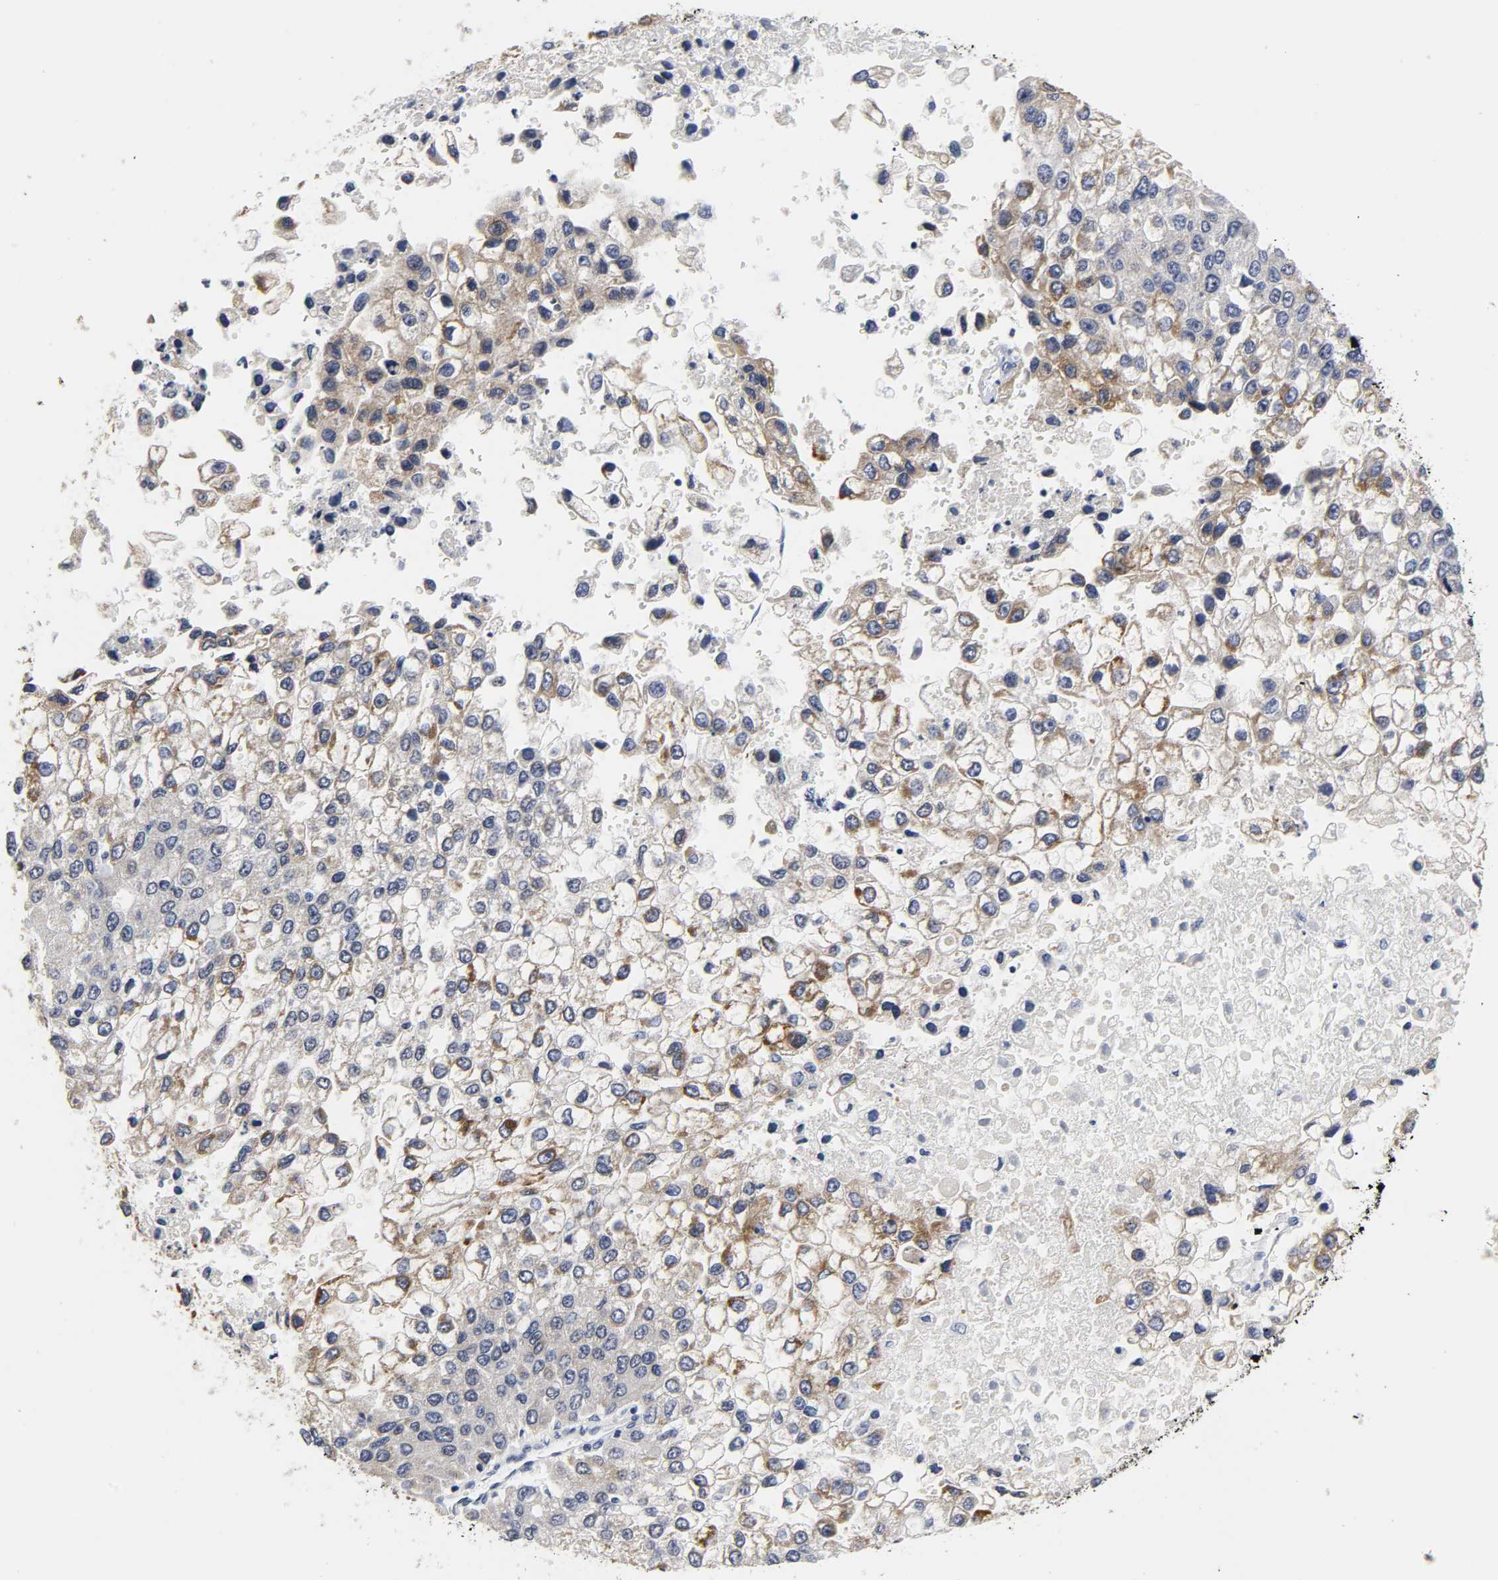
{"staining": {"intensity": "moderate", "quantity": "25%-75%", "location": "cytoplasmic/membranous"}, "tissue": "liver cancer", "cell_type": "Tumor cells", "image_type": "cancer", "snomed": [{"axis": "morphology", "description": "Carcinoma, Hepatocellular, NOS"}, {"axis": "topography", "description": "Liver"}], "caption": "Protein expression analysis of human hepatocellular carcinoma (liver) reveals moderate cytoplasmic/membranous staining in about 25%-75% of tumor cells.", "gene": "GRHL2", "patient": {"sex": "female", "age": 66}}